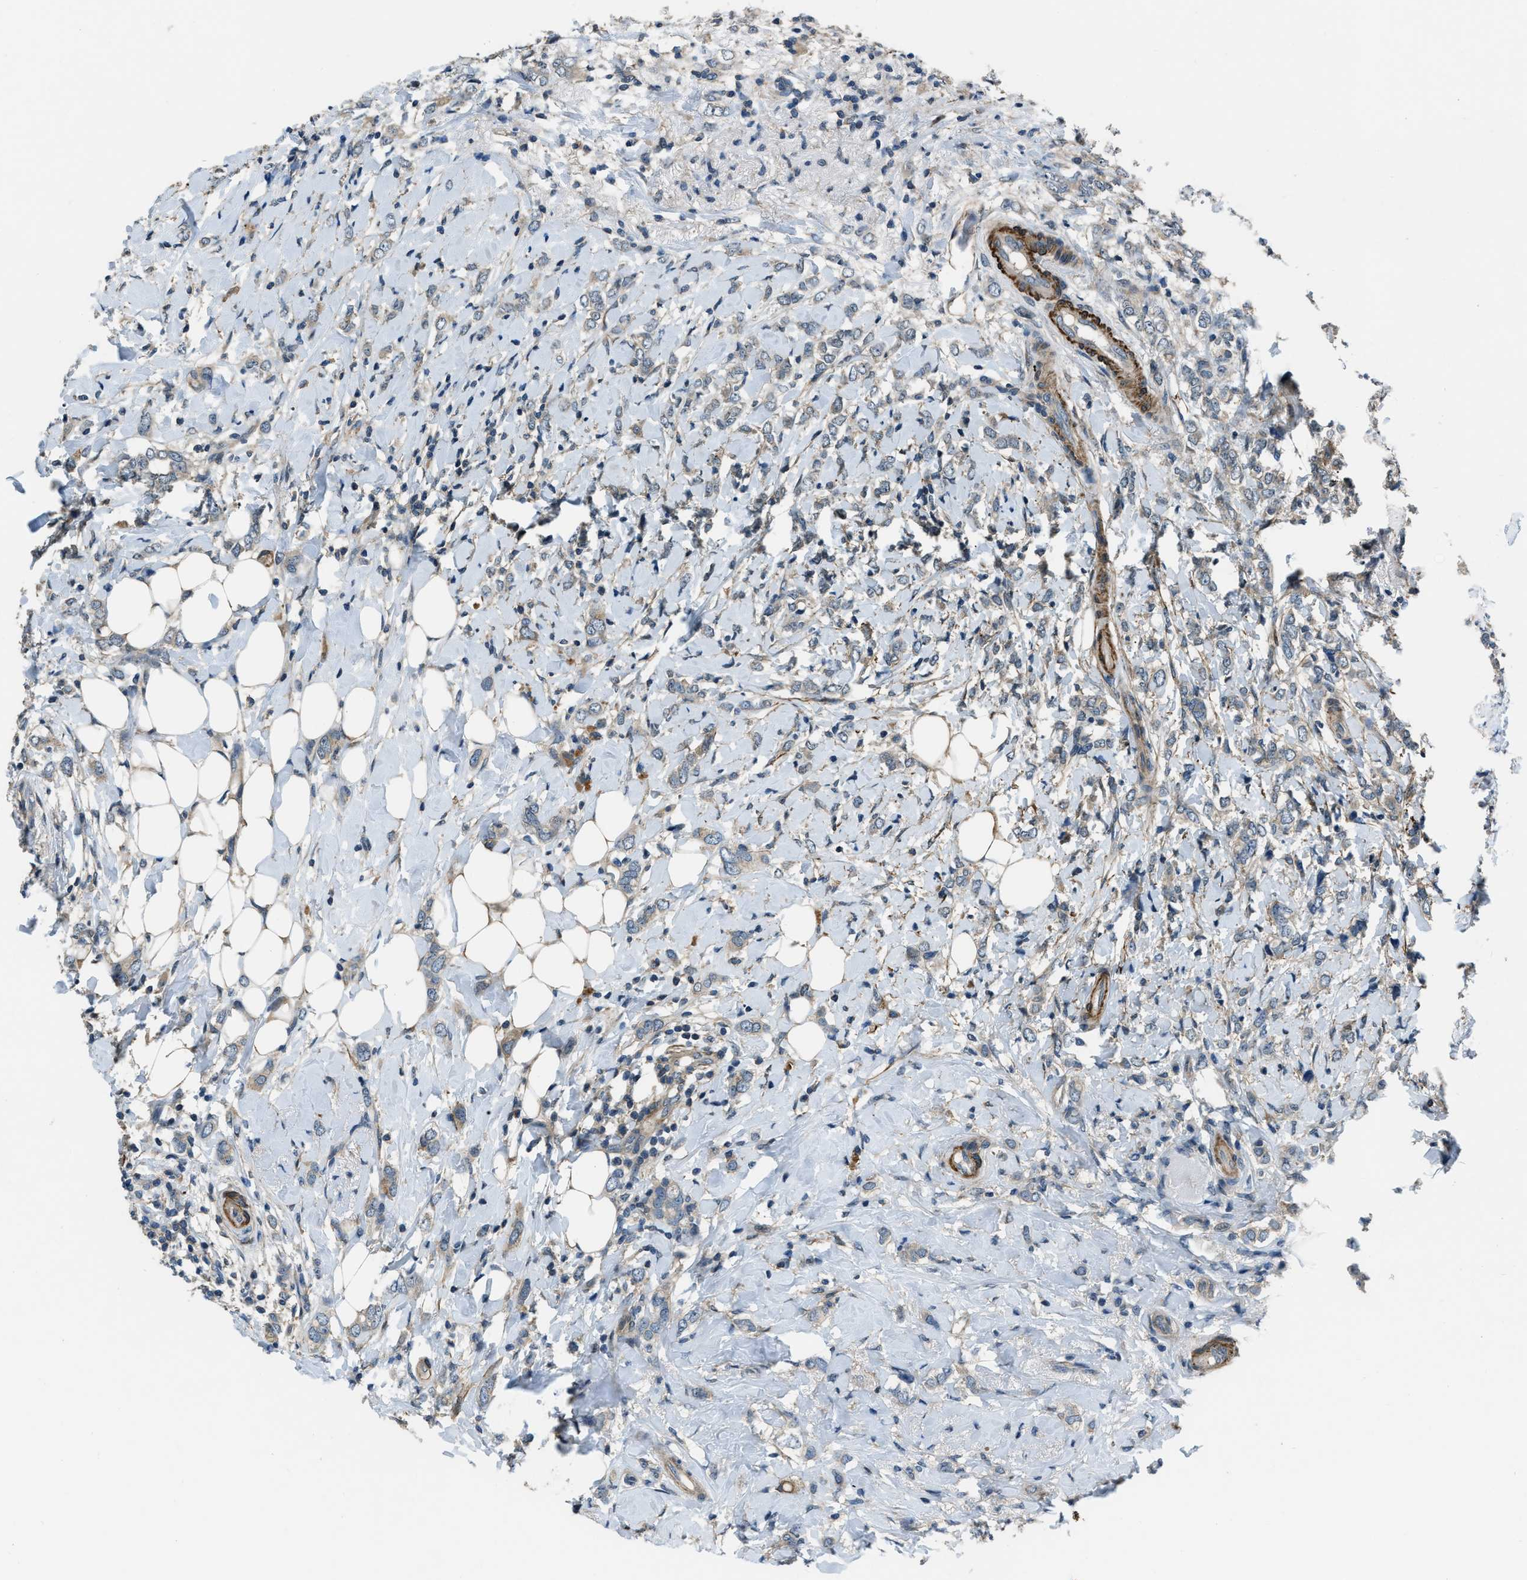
{"staining": {"intensity": "weak", "quantity": "25%-75%", "location": "cytoplasmic/membranous"}, "tissue": "breast cancer", "cell_type": "Tumor cells", "image_type": "cancer", "snomed": [{"axis": "morphology", "description": "Normal tissue, NOS"}, {"axis": "morphology", "description": "Lobular carcinoma"}, {"axis": "topography", "description": "Breast"}], "caption": "Immunohistochemistry staining of breast lobular carcinoma, which displays low levels of weak cytoplasmic/membranous expression in about 25%-75% of tumor cells indicating weak cytoplasmic/membranous protein expression. The staining was performed using DAB (3,3'-diaminobenzidine) (brown) for protein detection and nuclei were counterstained in hematoxylin (blue).", "gene": "NUDCD3", "patient": {"sex": "female", "age": 47}}